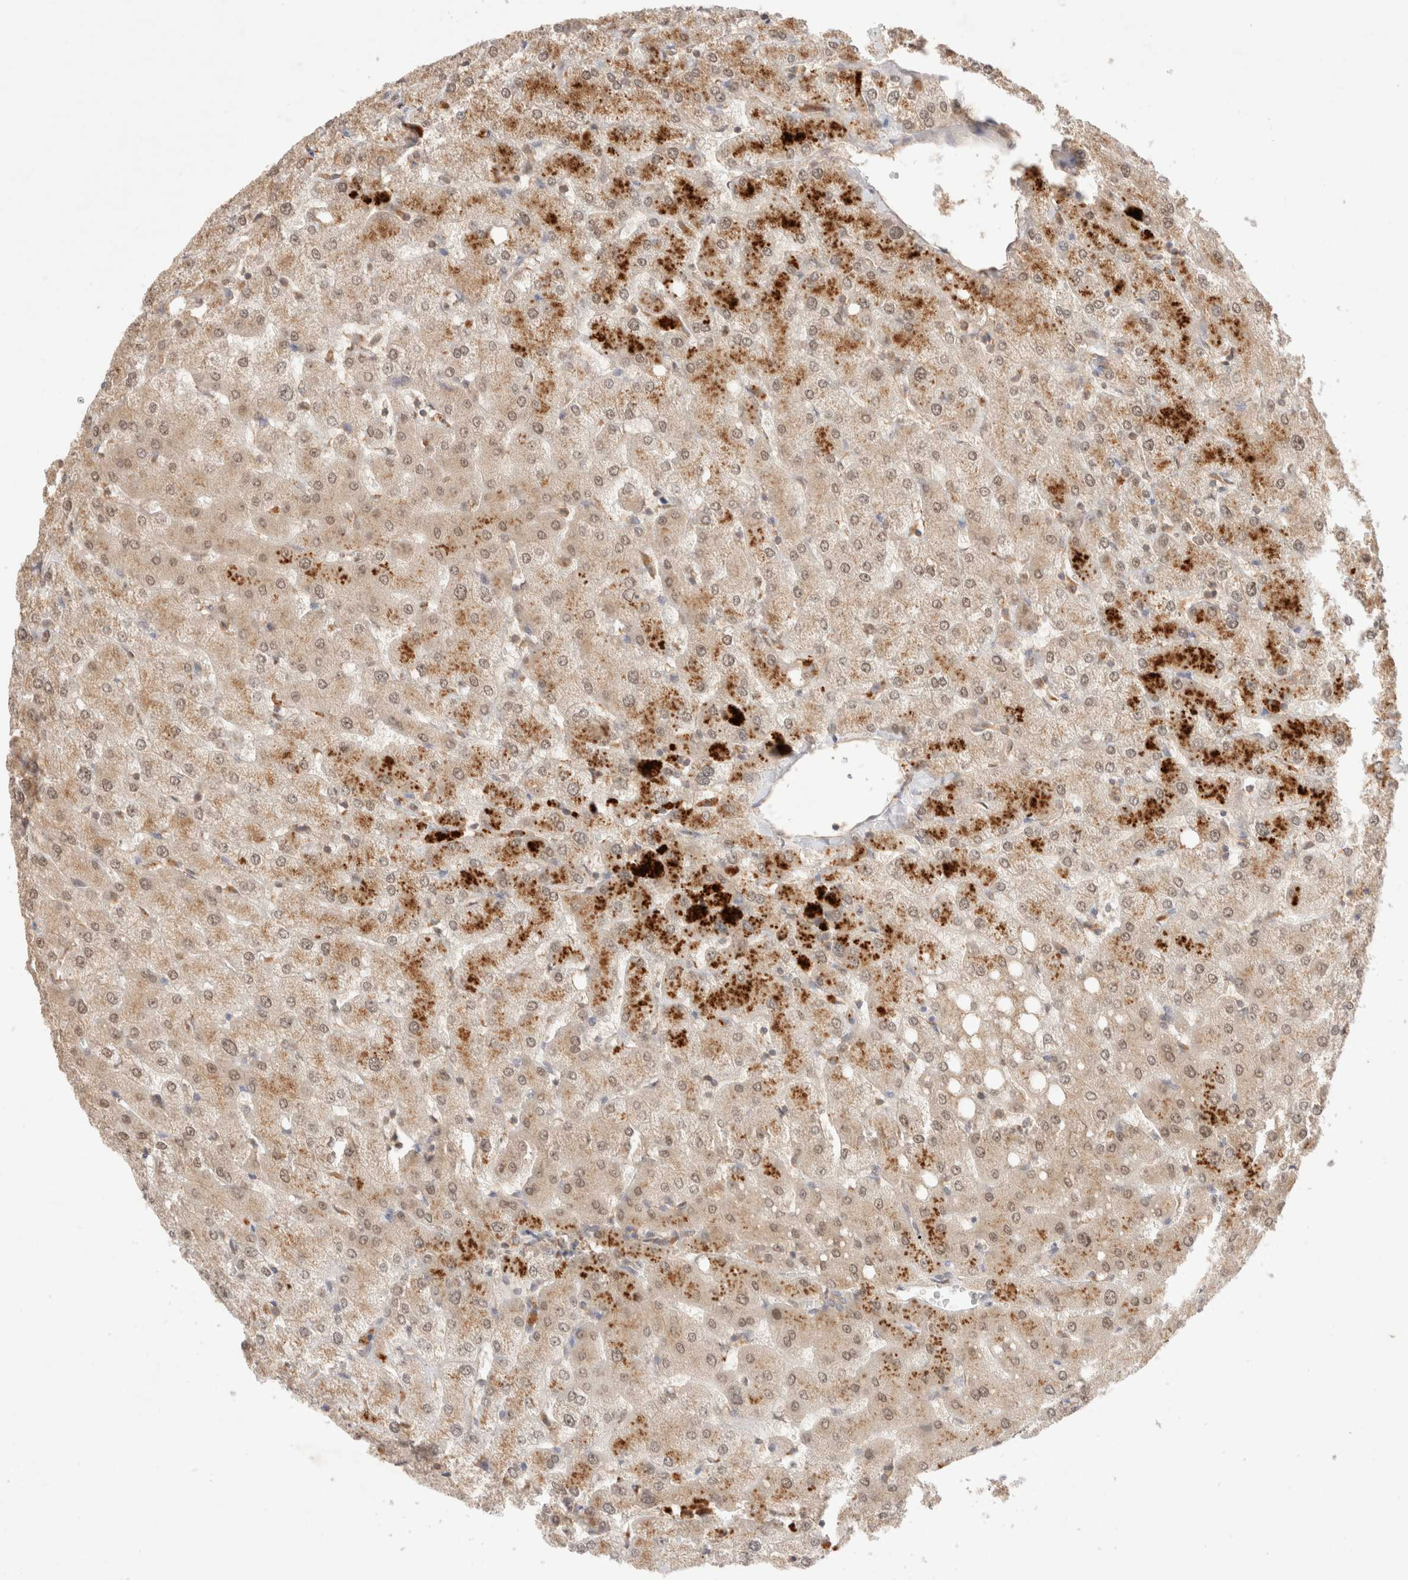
{"staining": {"intensity": "negative", "quantity": "none", "location": "none"}, "tissue": "liver", "cell_type": "Cholangiocytes", "image_type": "normal", "snomed": [{"axis": "morphology", "description": "Normal tissue, NOS"}, {"axis": "topography", "description": "Liver"}], "caption": "Immunohistochemistry (IHC) histopathology image of unremarkable human liver stained for a protein (brown), which exhibits no positivity in cholangiocytes.", "gene": "CARNMT1", "patient": {"sex": "female", "age": 54}}